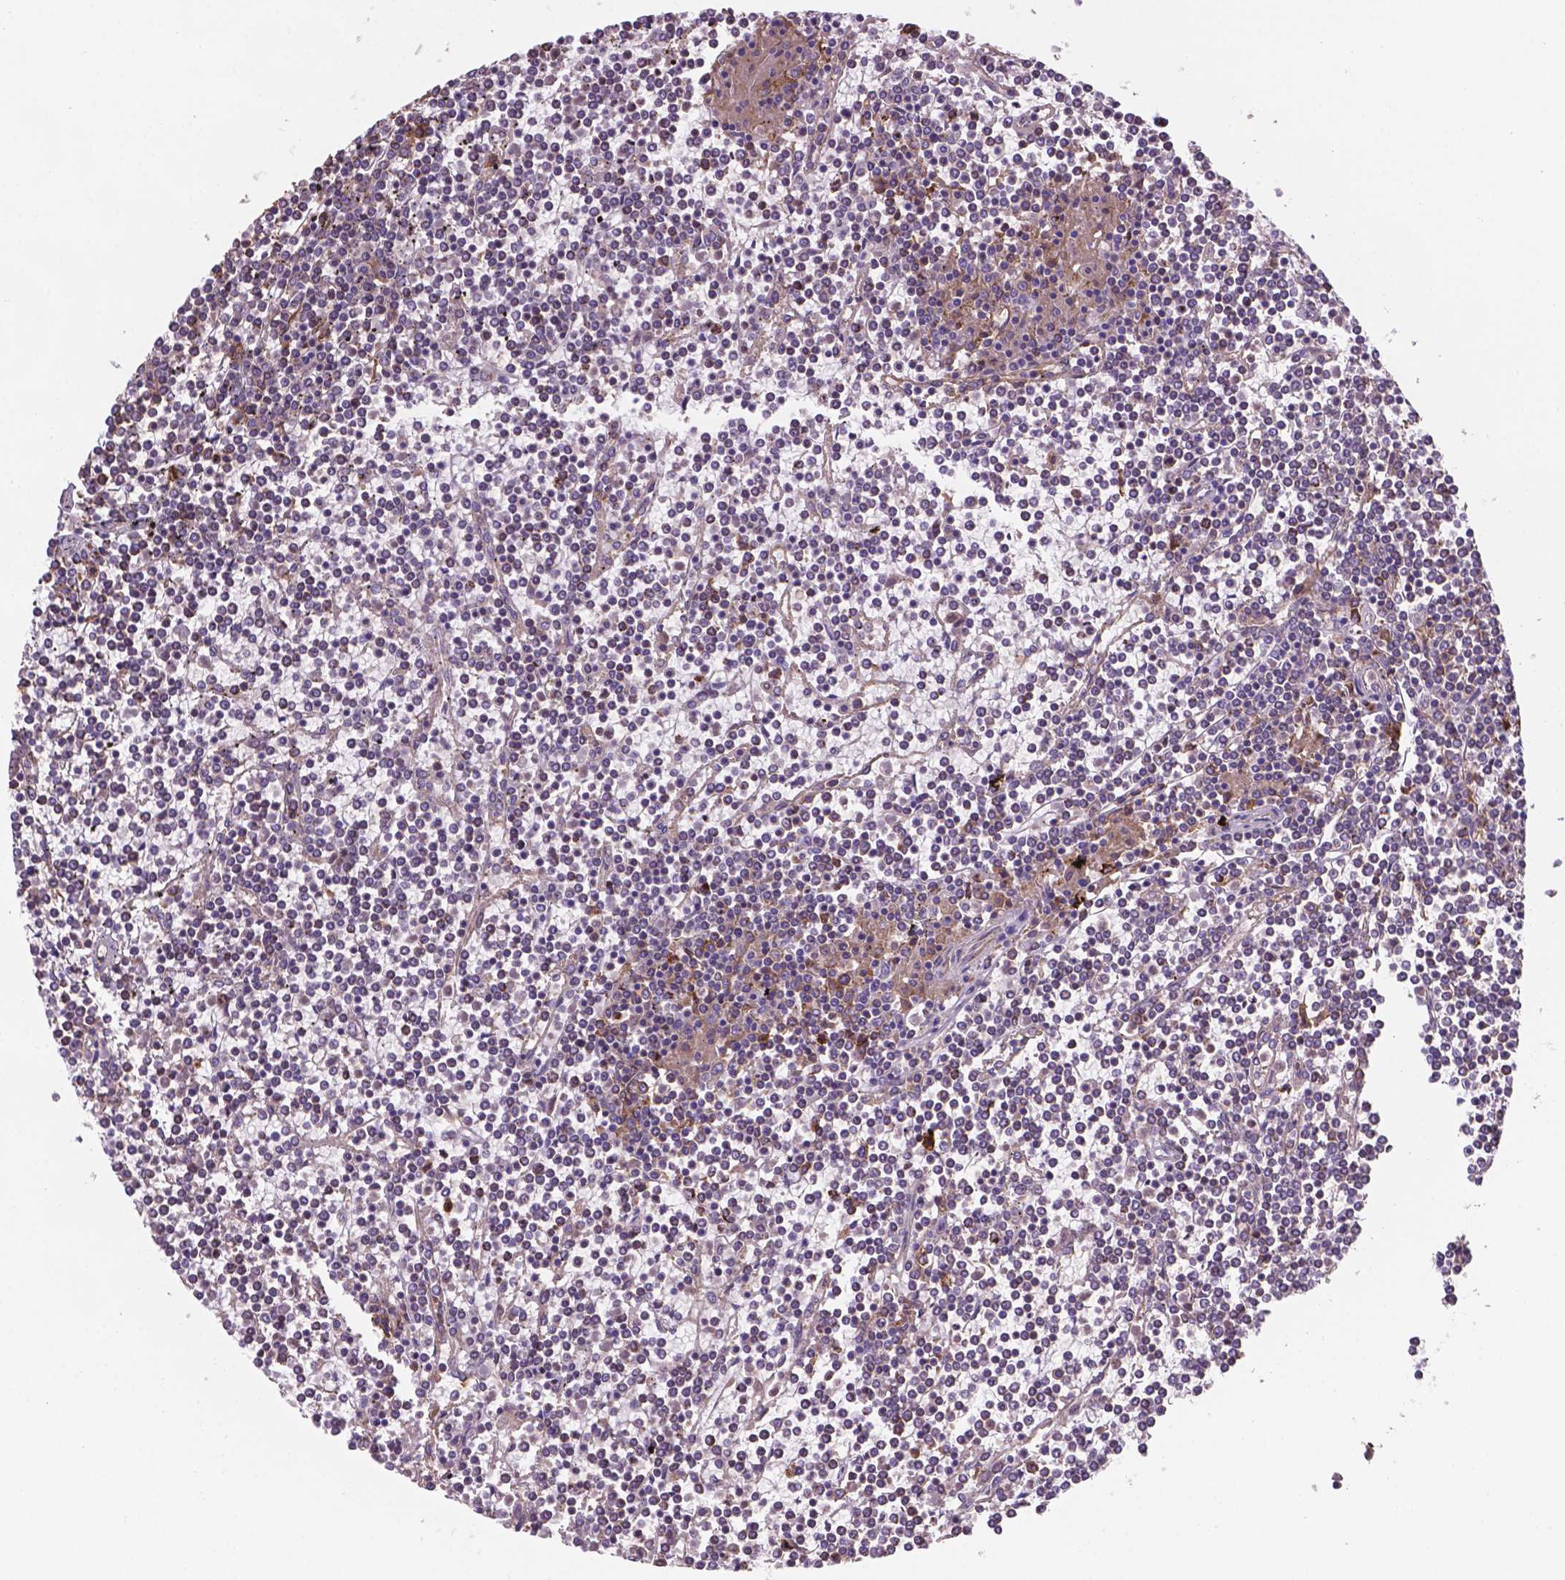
{"staining": {"intensity": "weak", "quantity": "<25%", "location": "cytoplasmic/membranous"}, "tissue": "lymphoma", "cell_type": "Tumor cells", "image_type": "cancer", "snomed": [{"axis": "morphology", "description": "Malignant lymphoma, non-Hodgkin's type, Low grade"}, {"axis": "topography", "description": "Spleen"}], "caption": "Protein analysis of malignant lymphoma, non-Hodgkin's type (low-grade) exhibits no significant positivity in tumor cells. The staining was performed using DAB (3,3'-diaminobenzidine) to visualize the protein expression in brown, while the nuclei were stained in blue with hematoxylin (Magnification: 20x).", "gene": "MKRN2OS", "patient": {"sex": "female", "age": 19}}